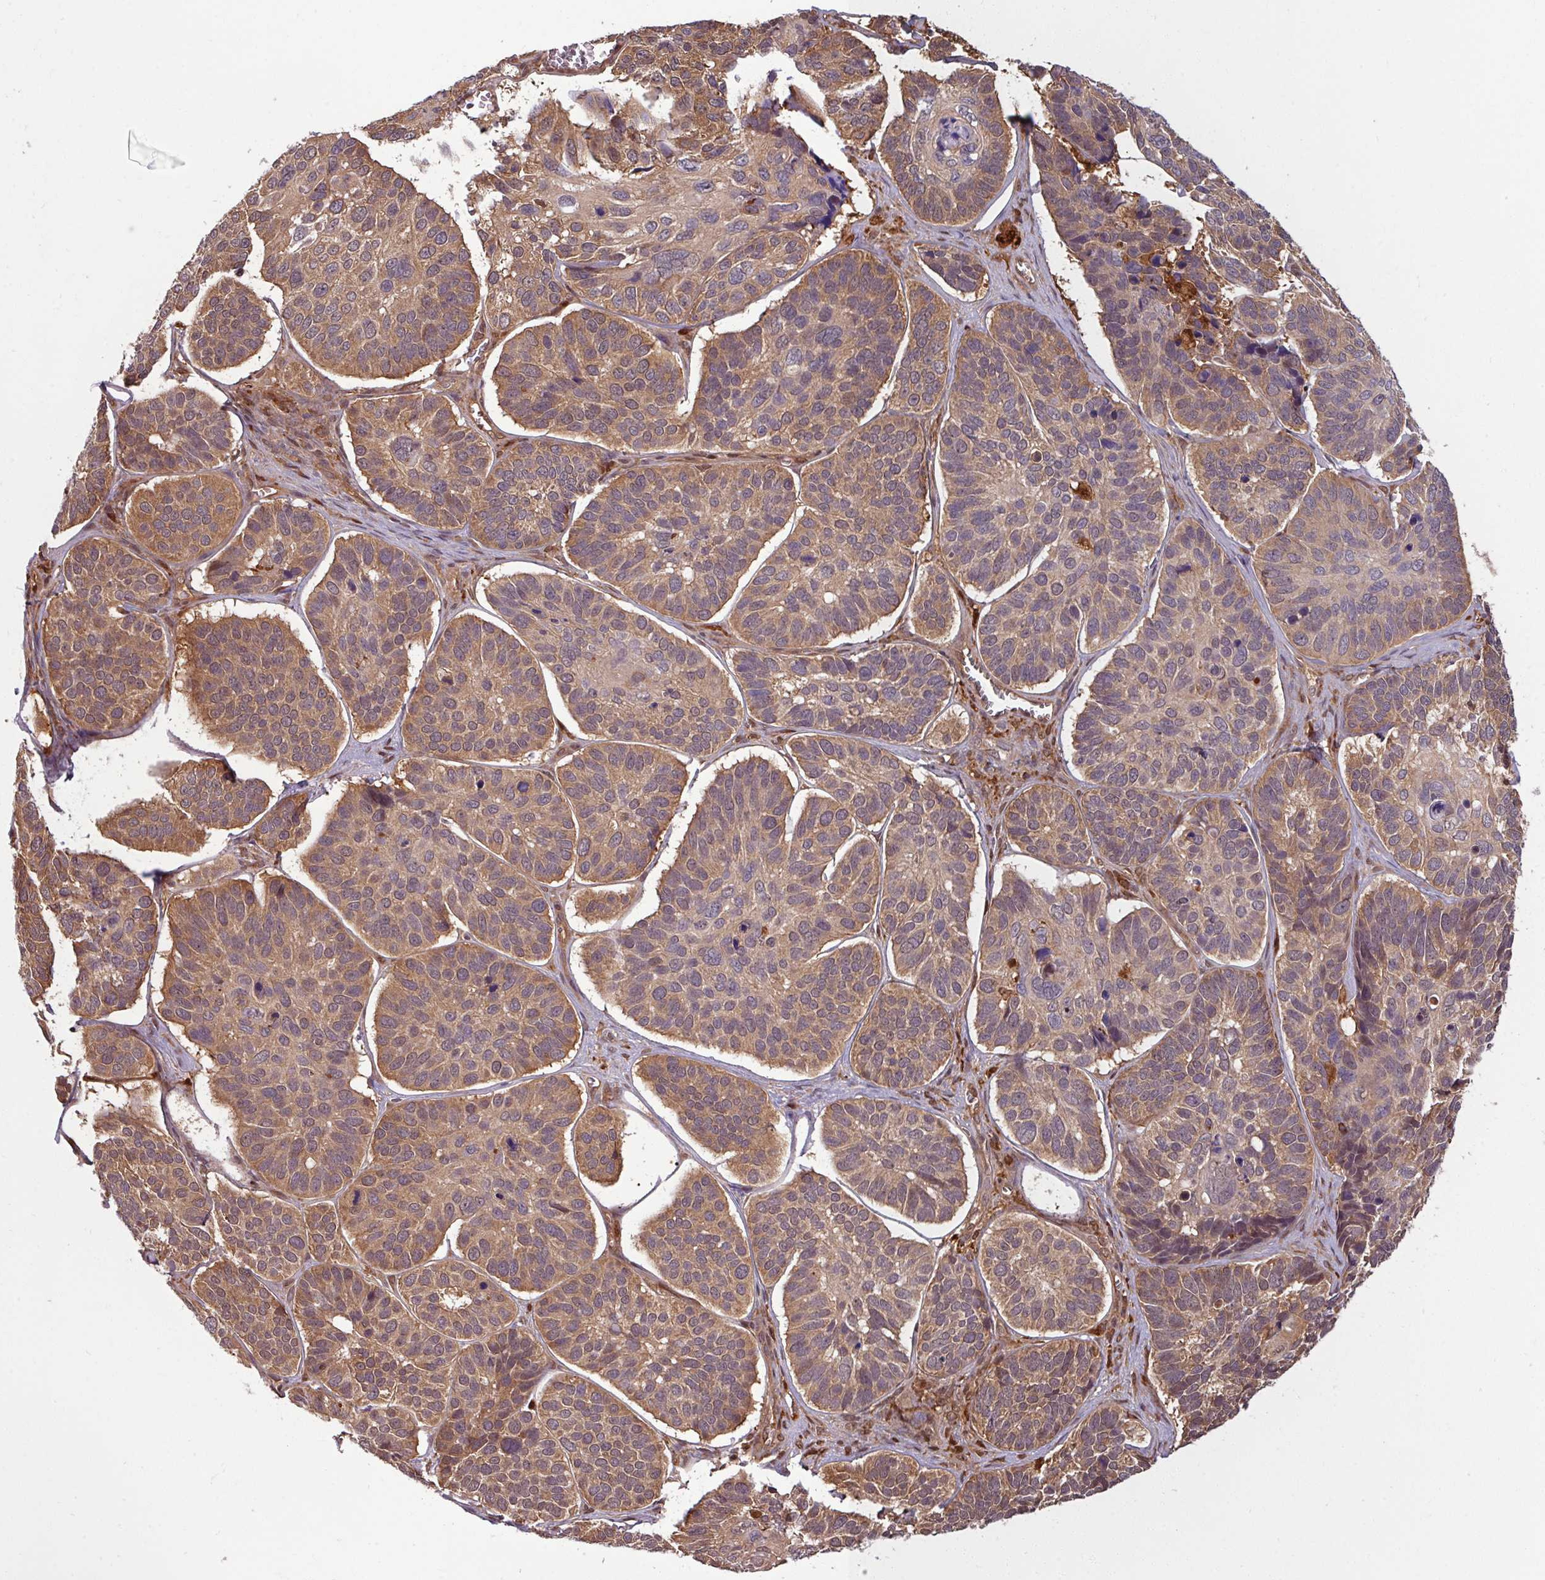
{"staining": {"intensity": "moderate", "quantity": ">75%", "location": "cytoplasmic/membranous"}, "tissue": "skin cancer", "cell_type": "Tumor cells", "image_type": "cancer", "snomed": [{"axis": "morphology", "description": "Basal cell carcinoma"}, {"axis": "topography", "description": "Skin"}], "caption": "This micrograph exhibits skin basal cell carcinoma stained with immunohistochemistry to label a protein in brown. The cytoplasmic/membranous of tumor cells show moderate positivity for the protein. Nuclei are counter-stained blue.", "gene": "KCTD11", "patient": {"sex": "male", "age": 62}}